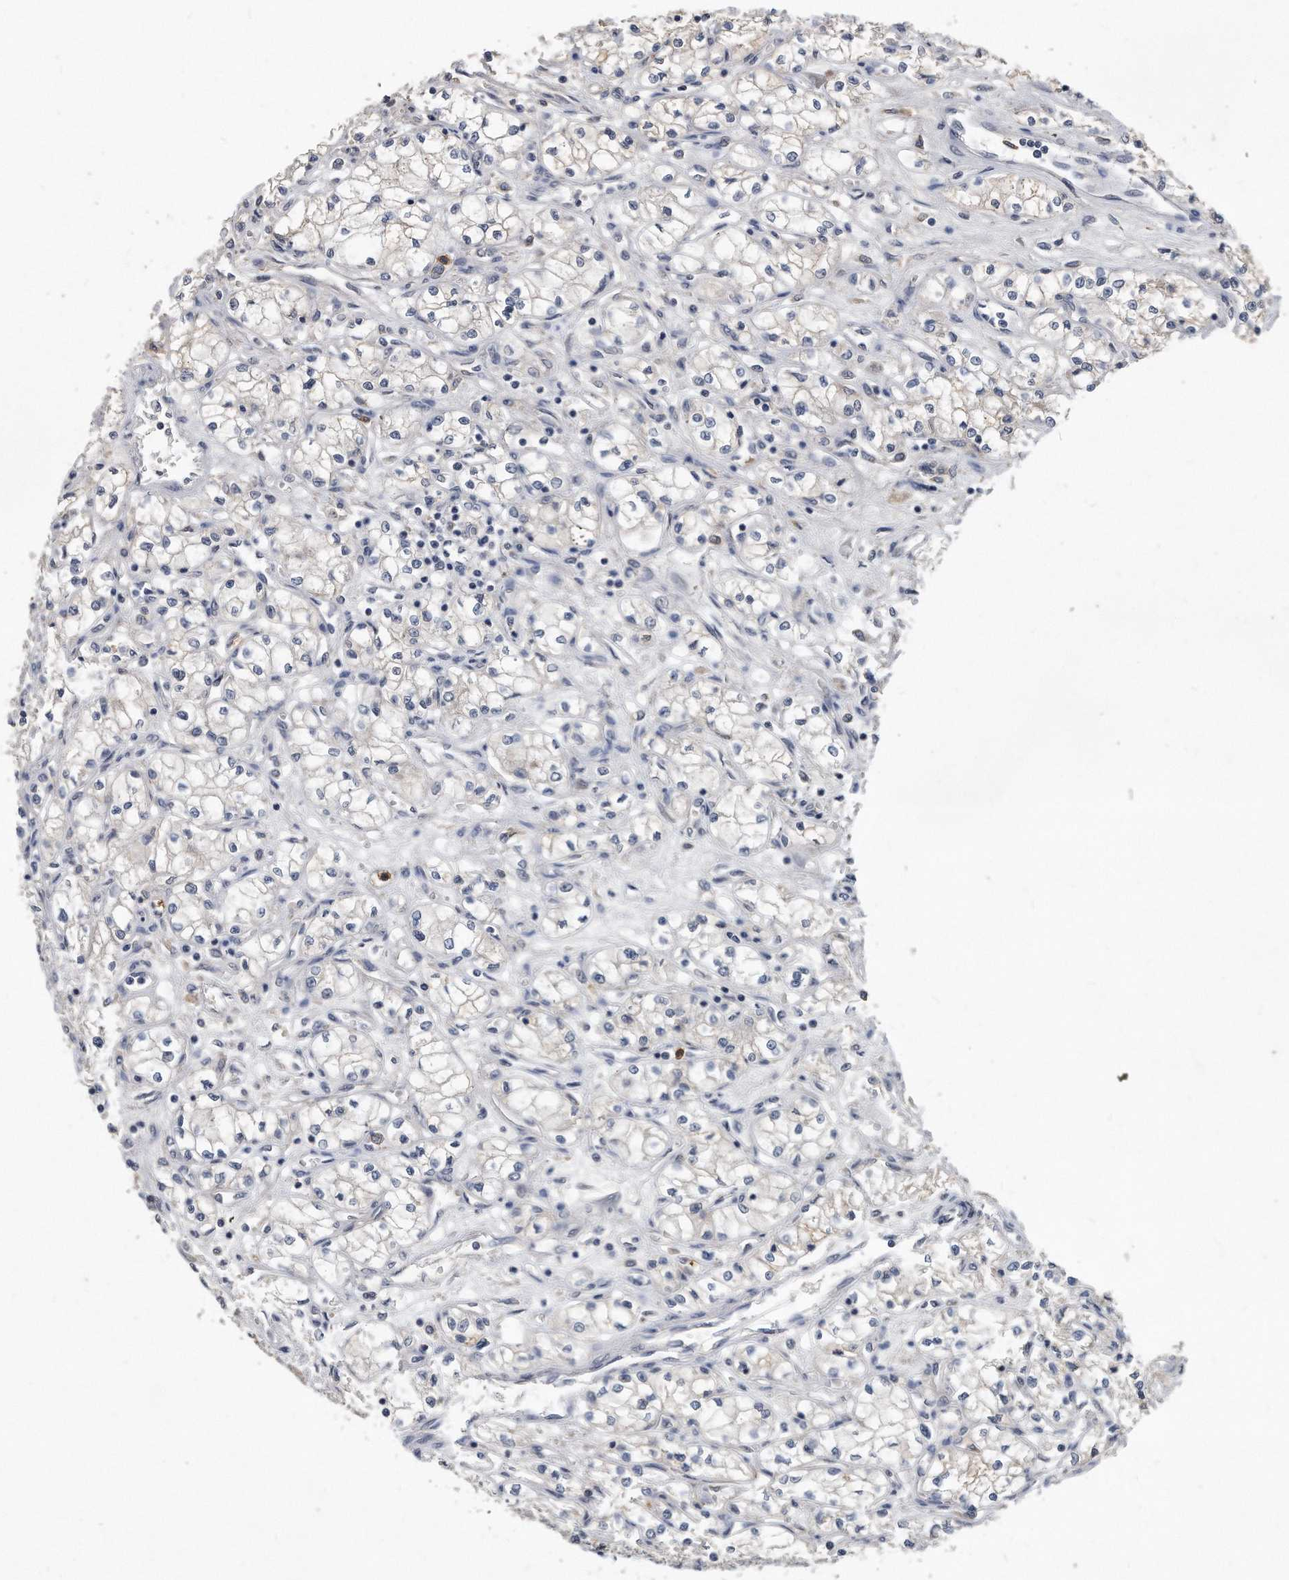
{"staining": {"intensity": "negative", "quantity": "none", "location": "none"}, "tissue": "renal cancer", "cell_type": "Tumor cells", "image_type": "cancer", "snomed": [{"axis": "morphology", "description": "Normal tissue, NOS"}, {"axis": "morphology", "description": "Adenocarcinoma, NOS"}, {"axis": "topography", "description": "Kidney"}], "caption": "The immunohistochemistry (IHC) image has no significant staining in tumor cells of renal adenocarcinoma tissue. Nuclei are stained in blue.", "gene": "HOMER3", "patient": {"sex": "male", "age": 59}}